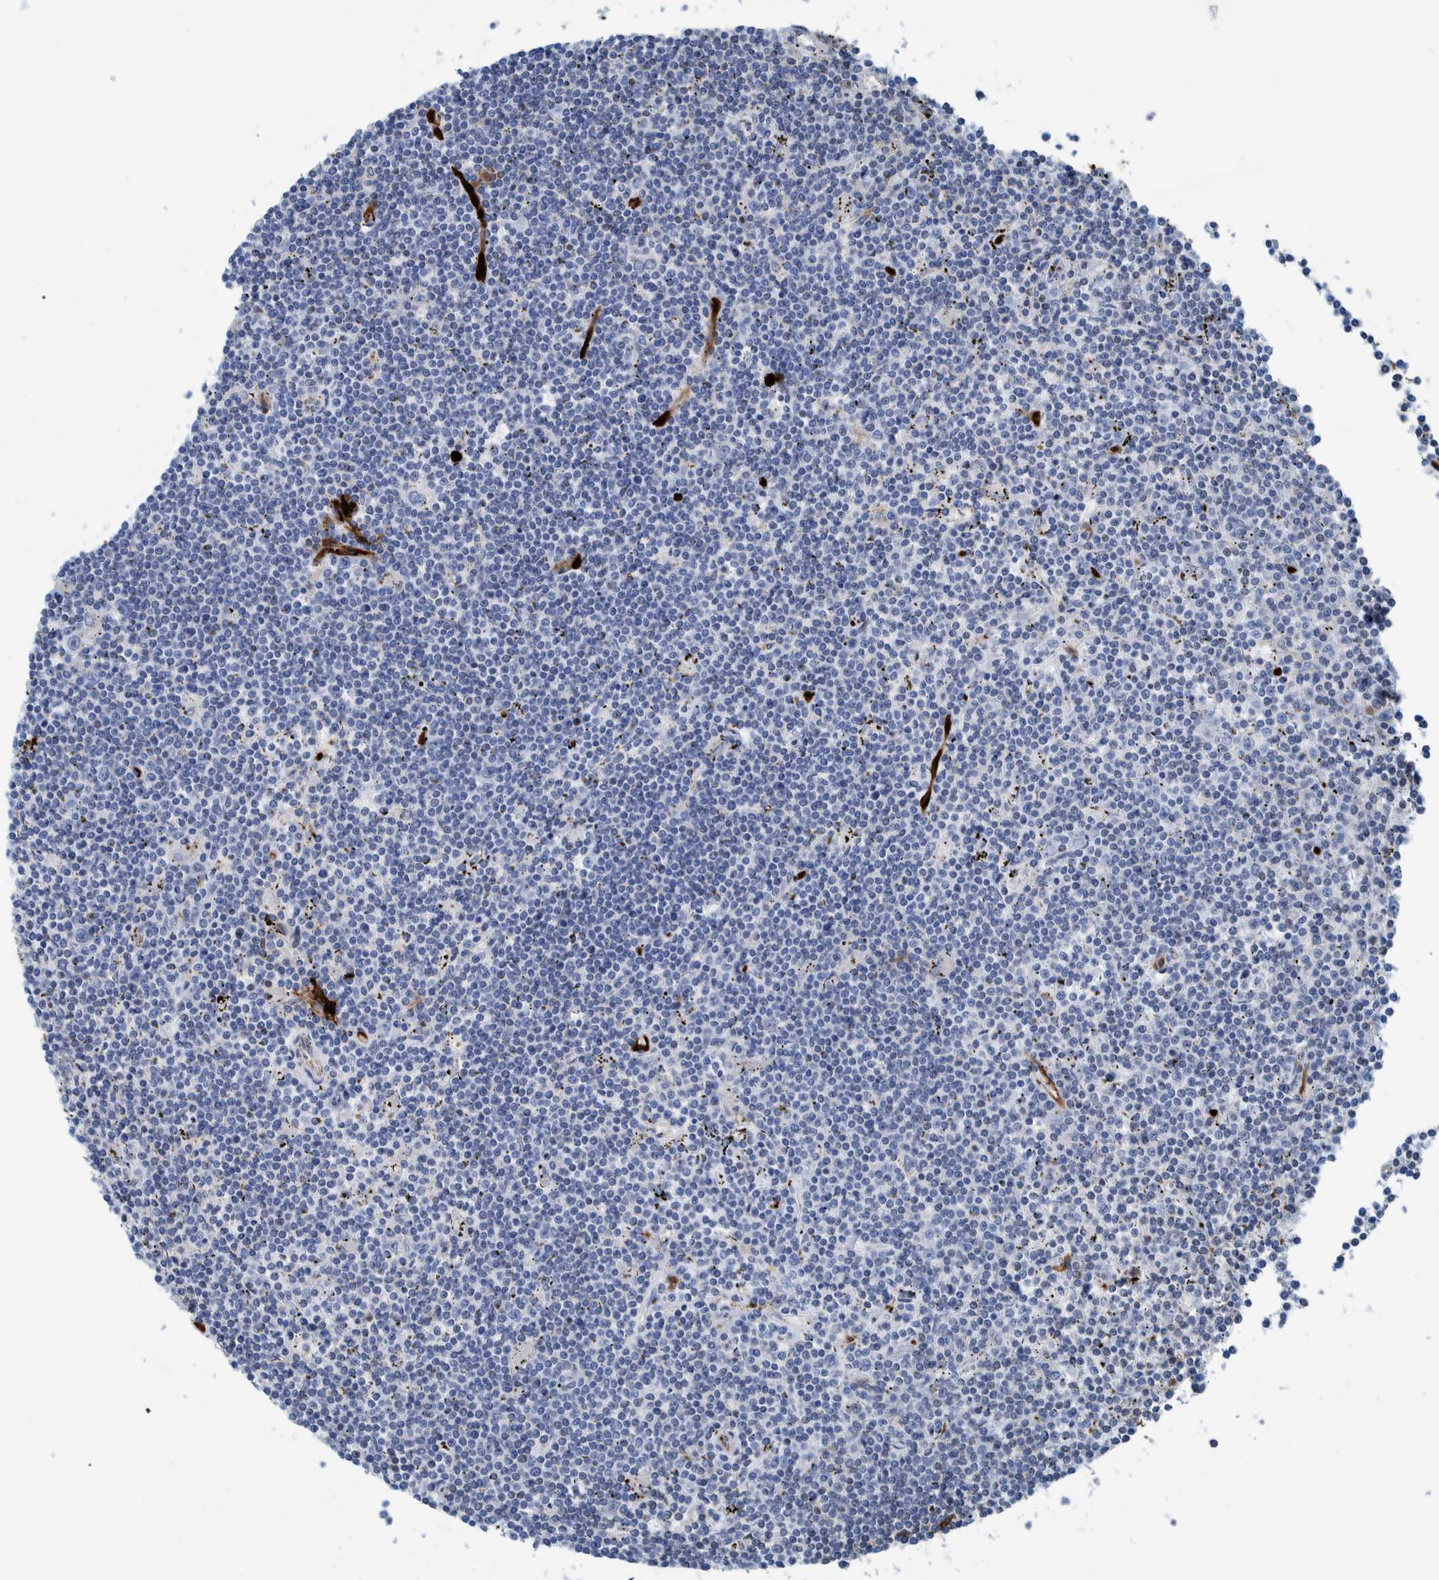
{"staining": {"intensity": "negative", "quantity": "none", "location": "none"}, "tissue": "lymphoma", "cell_type": "Tumor cells", "image_type": "cancer", "snomed": [{"axis": "morphology", "description": "Malignant lymphoma, non-Hodgkin's type, Low grade"}, {"axis": "topography", "description": "Spleen"}], "caption": "Protein analysis of lymphoma demonstrates no significant positivity in tumor cells. (Brightfield microscopy of DAB (3,3'-diaminobenzidine) immunohistochemistry (IHC) at high magnification).", "gene": "IDO1", "patient": {"sex": "male", "age": 76}}